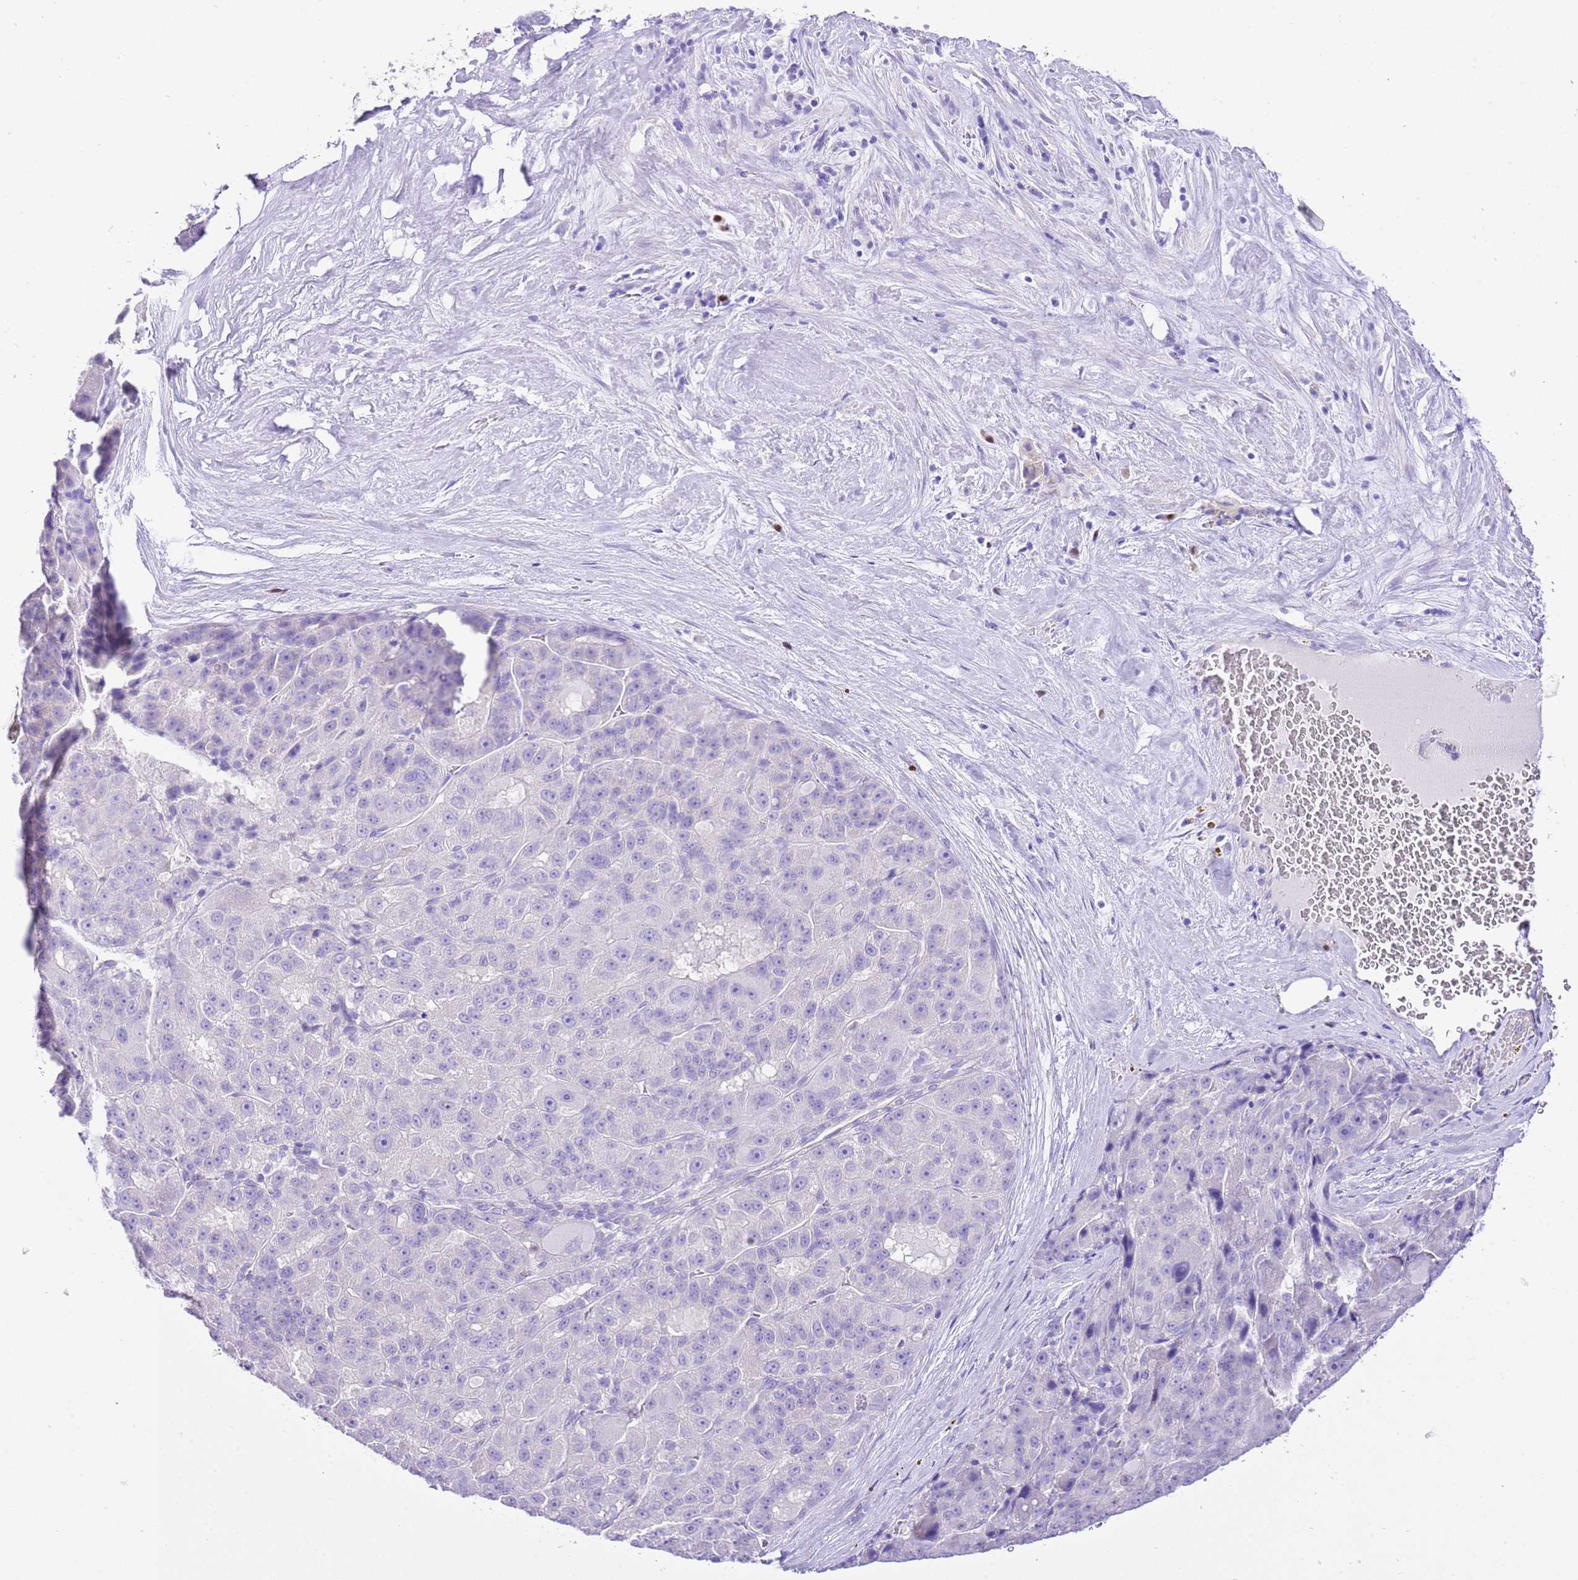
{"staining": {"intensity": "negative", "quantity": "none", "location": "none"}, "tissue": "liver cancer", "cell_type": "Tumor cells", "image_type": "cancer", "snomed": [{"axis": "morphology", "description": "Carcinoma, Hepatocellular, NOS"}, {"axis": "topography", "description": "Liver"}], "caption": "Photomicrograph shows no protein positivity in tumor cells of liver cancer (hepatocellular carcinoma) tissue. (DAB immunohistochemistry with hematoxylin counter stain).", "gene": "BHLHA15", "patient": {"sex": "male", "age": 76}}